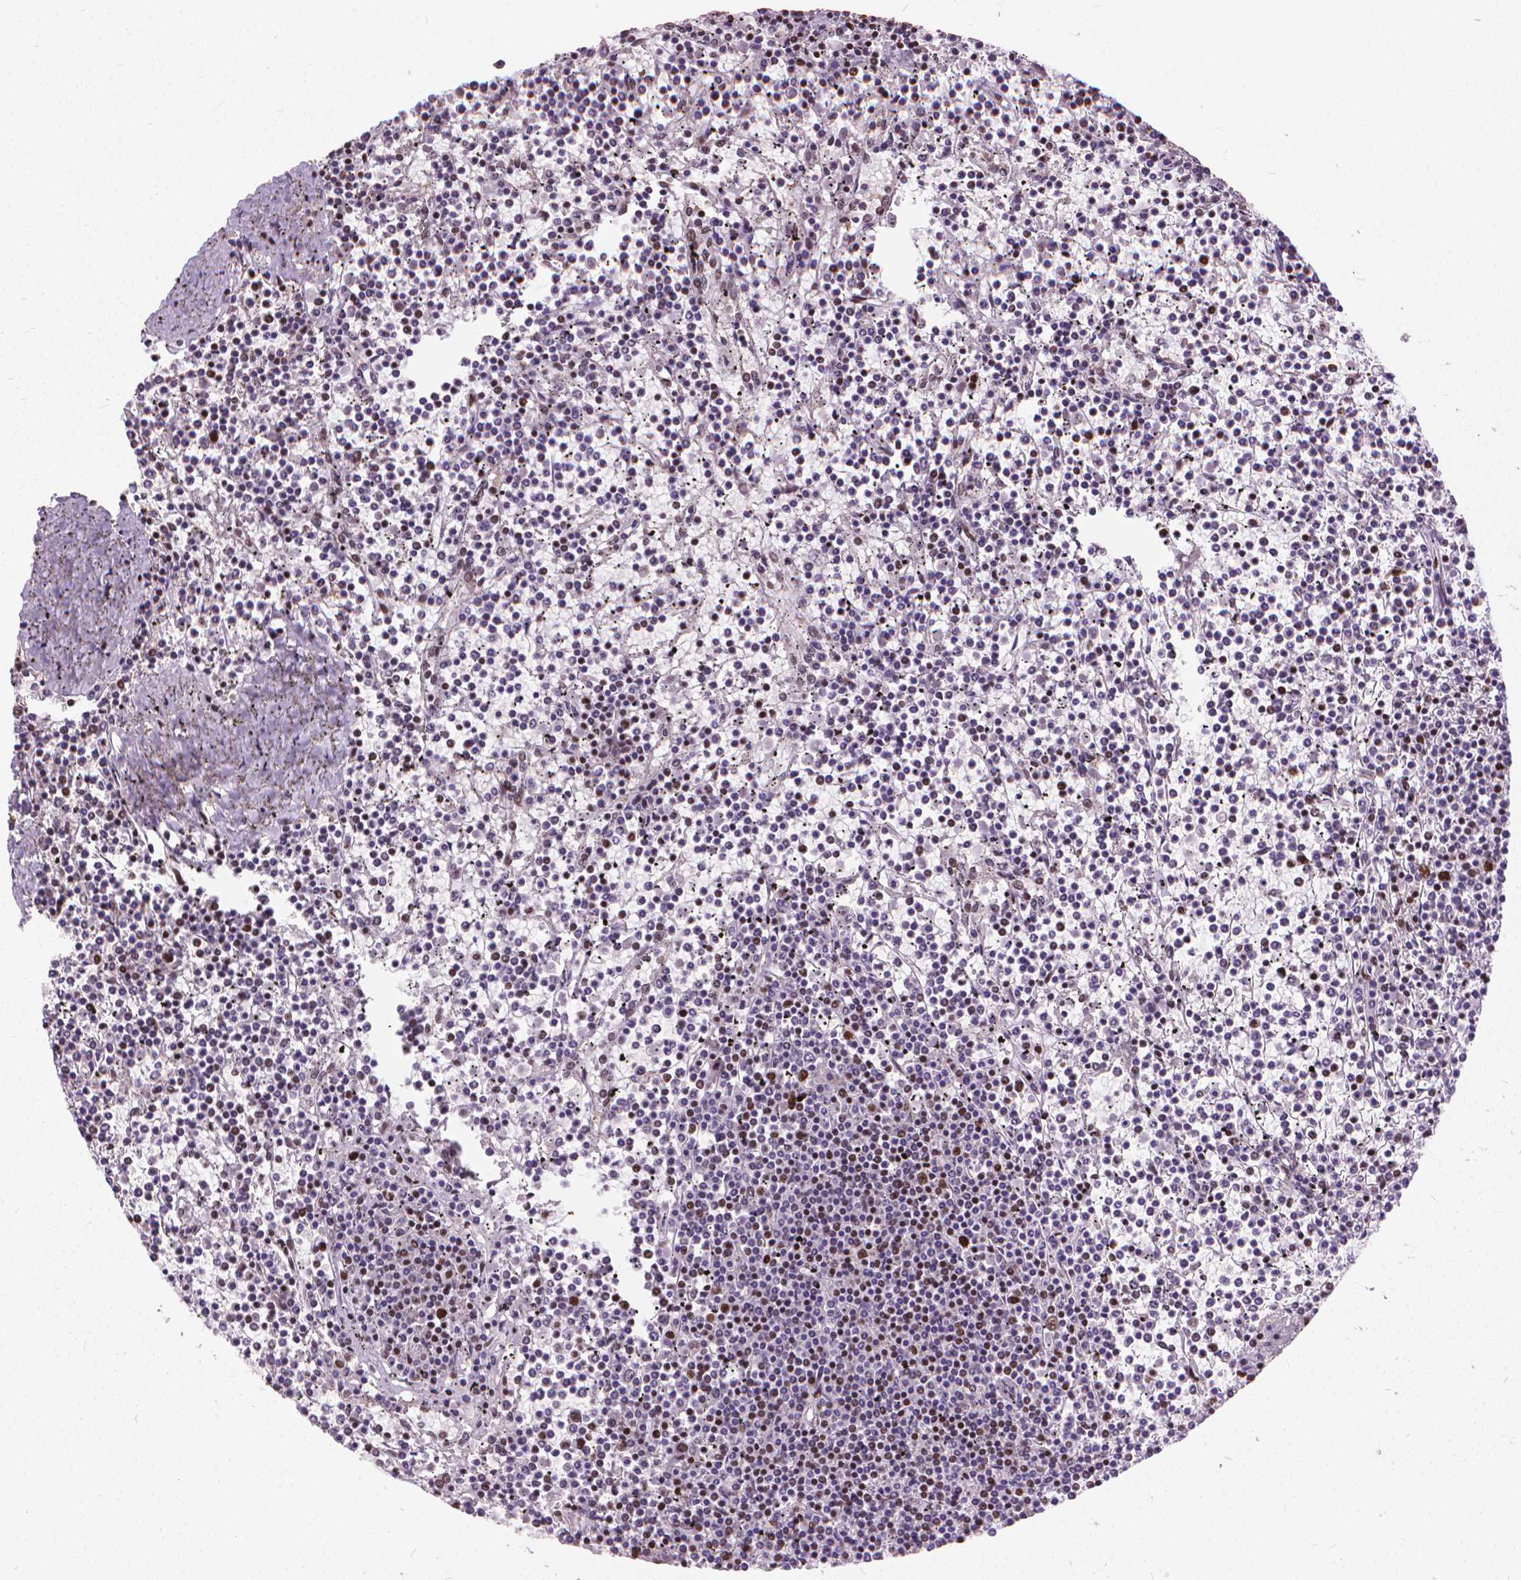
{"staining": {"intensity": "moderate", "quantity": "25%-75%", "location": "nuclear"}, "tissue": "lymphoma", "cell_type": "Tumor cells", "image_type": "cancer", "snomed": [{"axis": "morphology", "description": "Malignant lymphoma, non-Hodgkin's type, Low grade"}, {"axis": "topography", "description": "Spleen"}], "caption": "Tumor cells exhibit medium levels of moderate nuclear positivity in about 25%-75% of cells in low-grade malignant lymphoma, non-Hodgkin's type.", "gene": "AKAP8", "patient": {"sex": "female", "age": 19}}